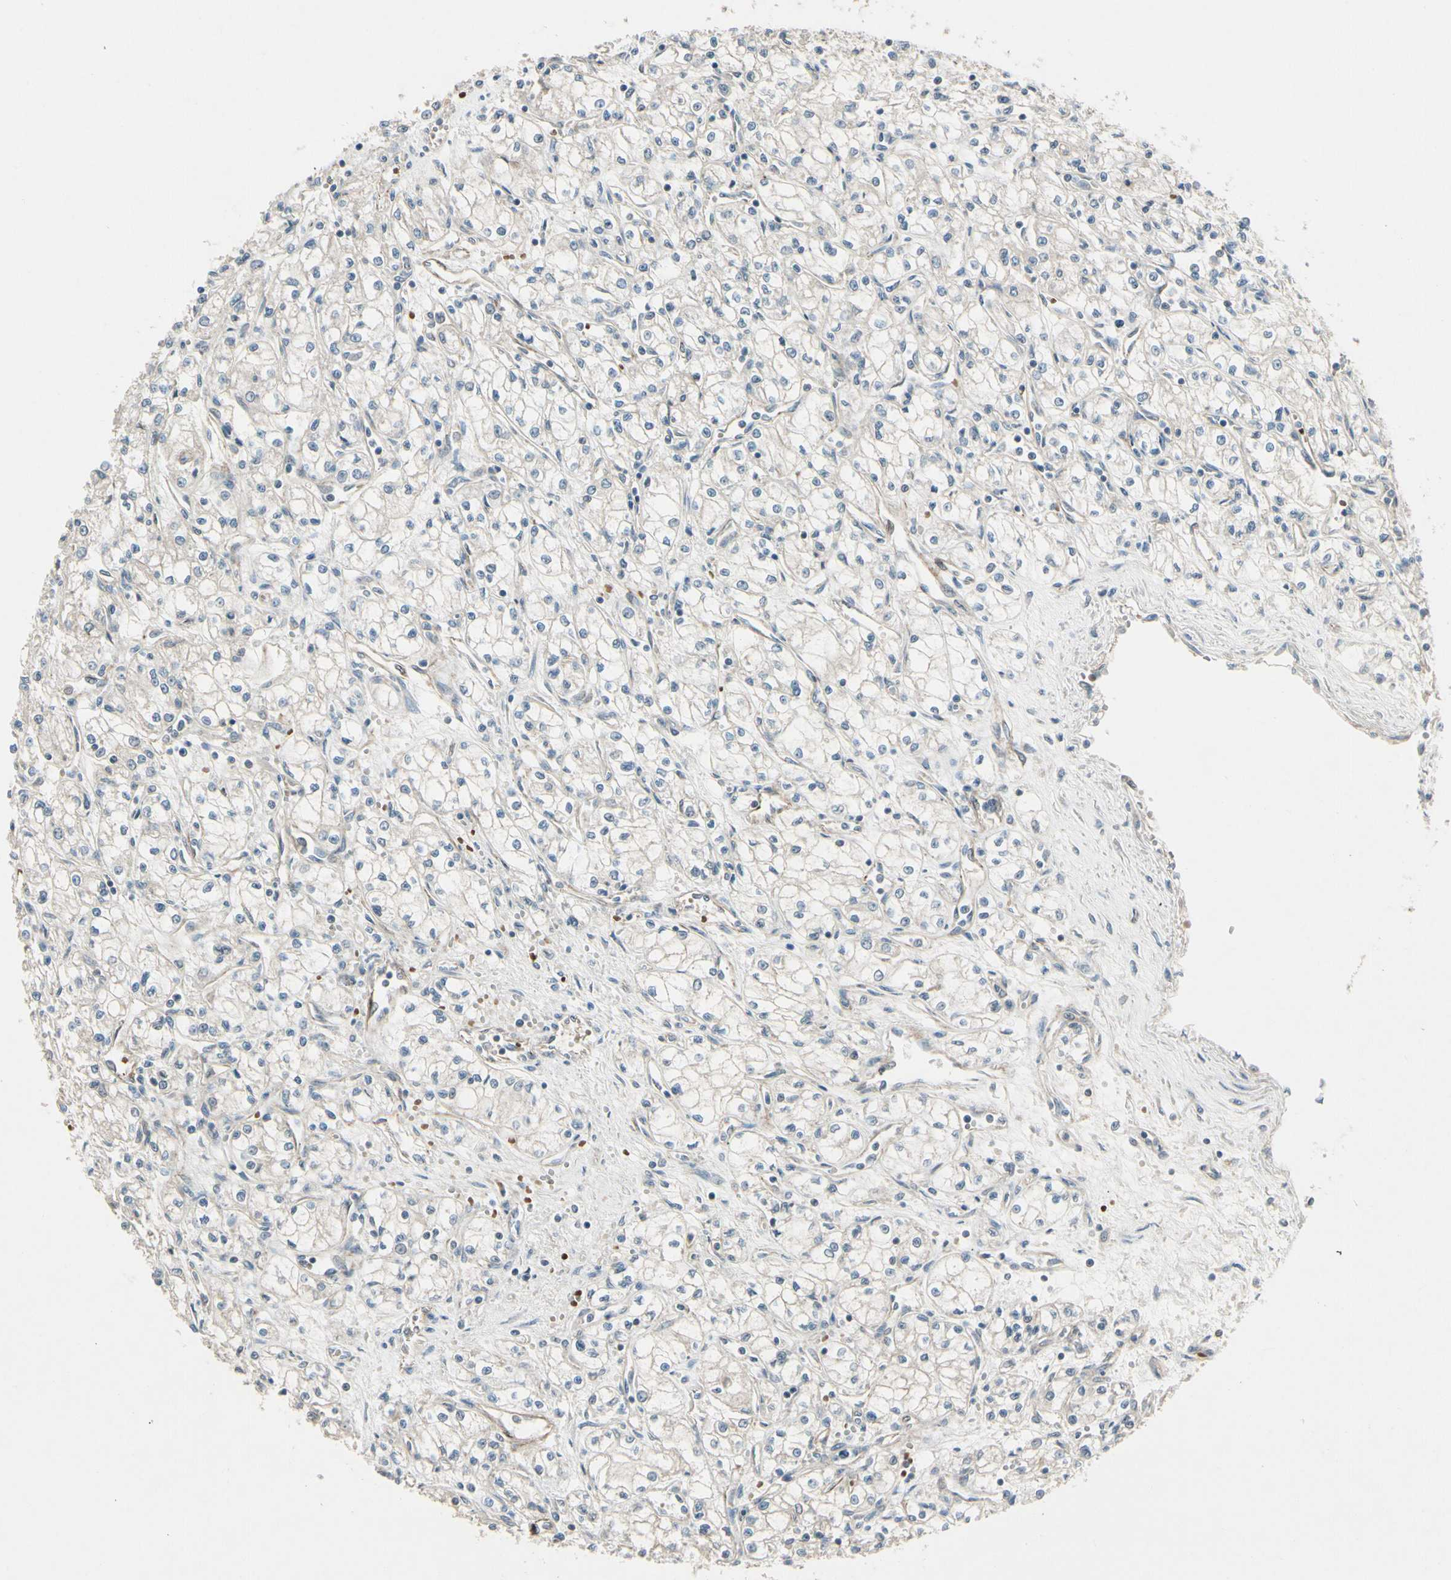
{"staining": {"intensity": "negative", "quantity": "none", "location": "none"}, "tissue": "renal cancer", "cell_type": "Tumor cells", "image_type": "cancer", "snomed": [{"axis": "morphology", "description": "Normal tissue, NOS"}, {"axis": "morphology", "description": "Adenocarcinoma, NOS"}, {"axis": "topography", "description": "Kidney"}], "caption": "The immunohistochemistry (IHC) photomicrograph has no significant expression in tumor cells of renal adenocarcinoma tissue.", "gene": "PPP3CB", "patient": {"sex": "male", "age": 59}}